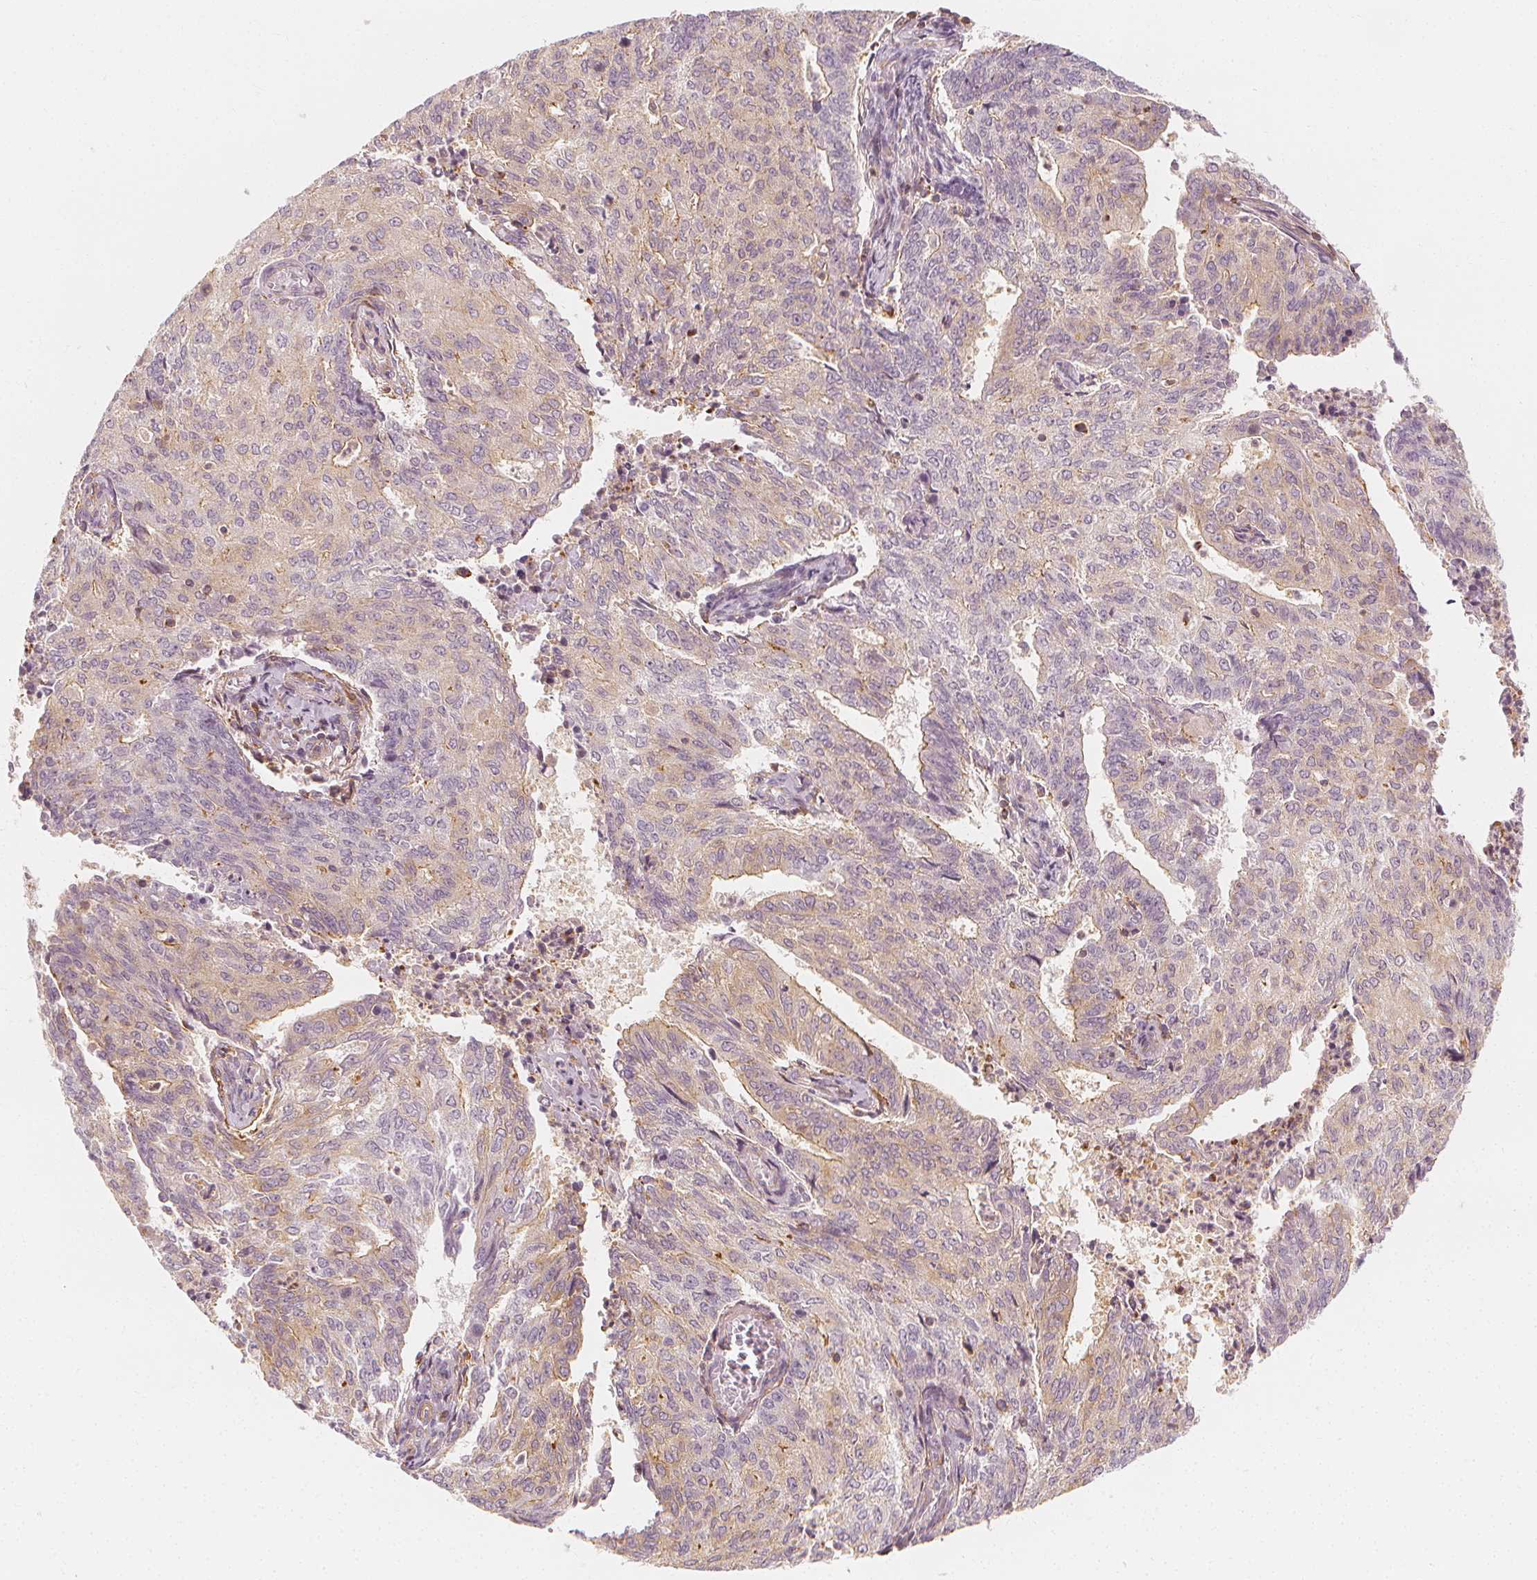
{"staining": {"intensity": "weak", "quantity": "<25%", "location": "cytoplasmic/membranous"}, "tissue": "endometrial cancer", "cell_type": "Tumor cells", "image_type": "cancer", "snomed": [{"axis": "morphology", "description": "Adenocarcinoma, NOS"}, {"axis": "topography", "description": "Endometrium"}], "caption": "High power microscopy image of an immunohistochemistry micrograph of endometrial cancer (adenocarcinoma), revealing no significant staining in tumor cells.", "gene": "ARHGAP26", "patient": {"sex": "female", "age": 82}}